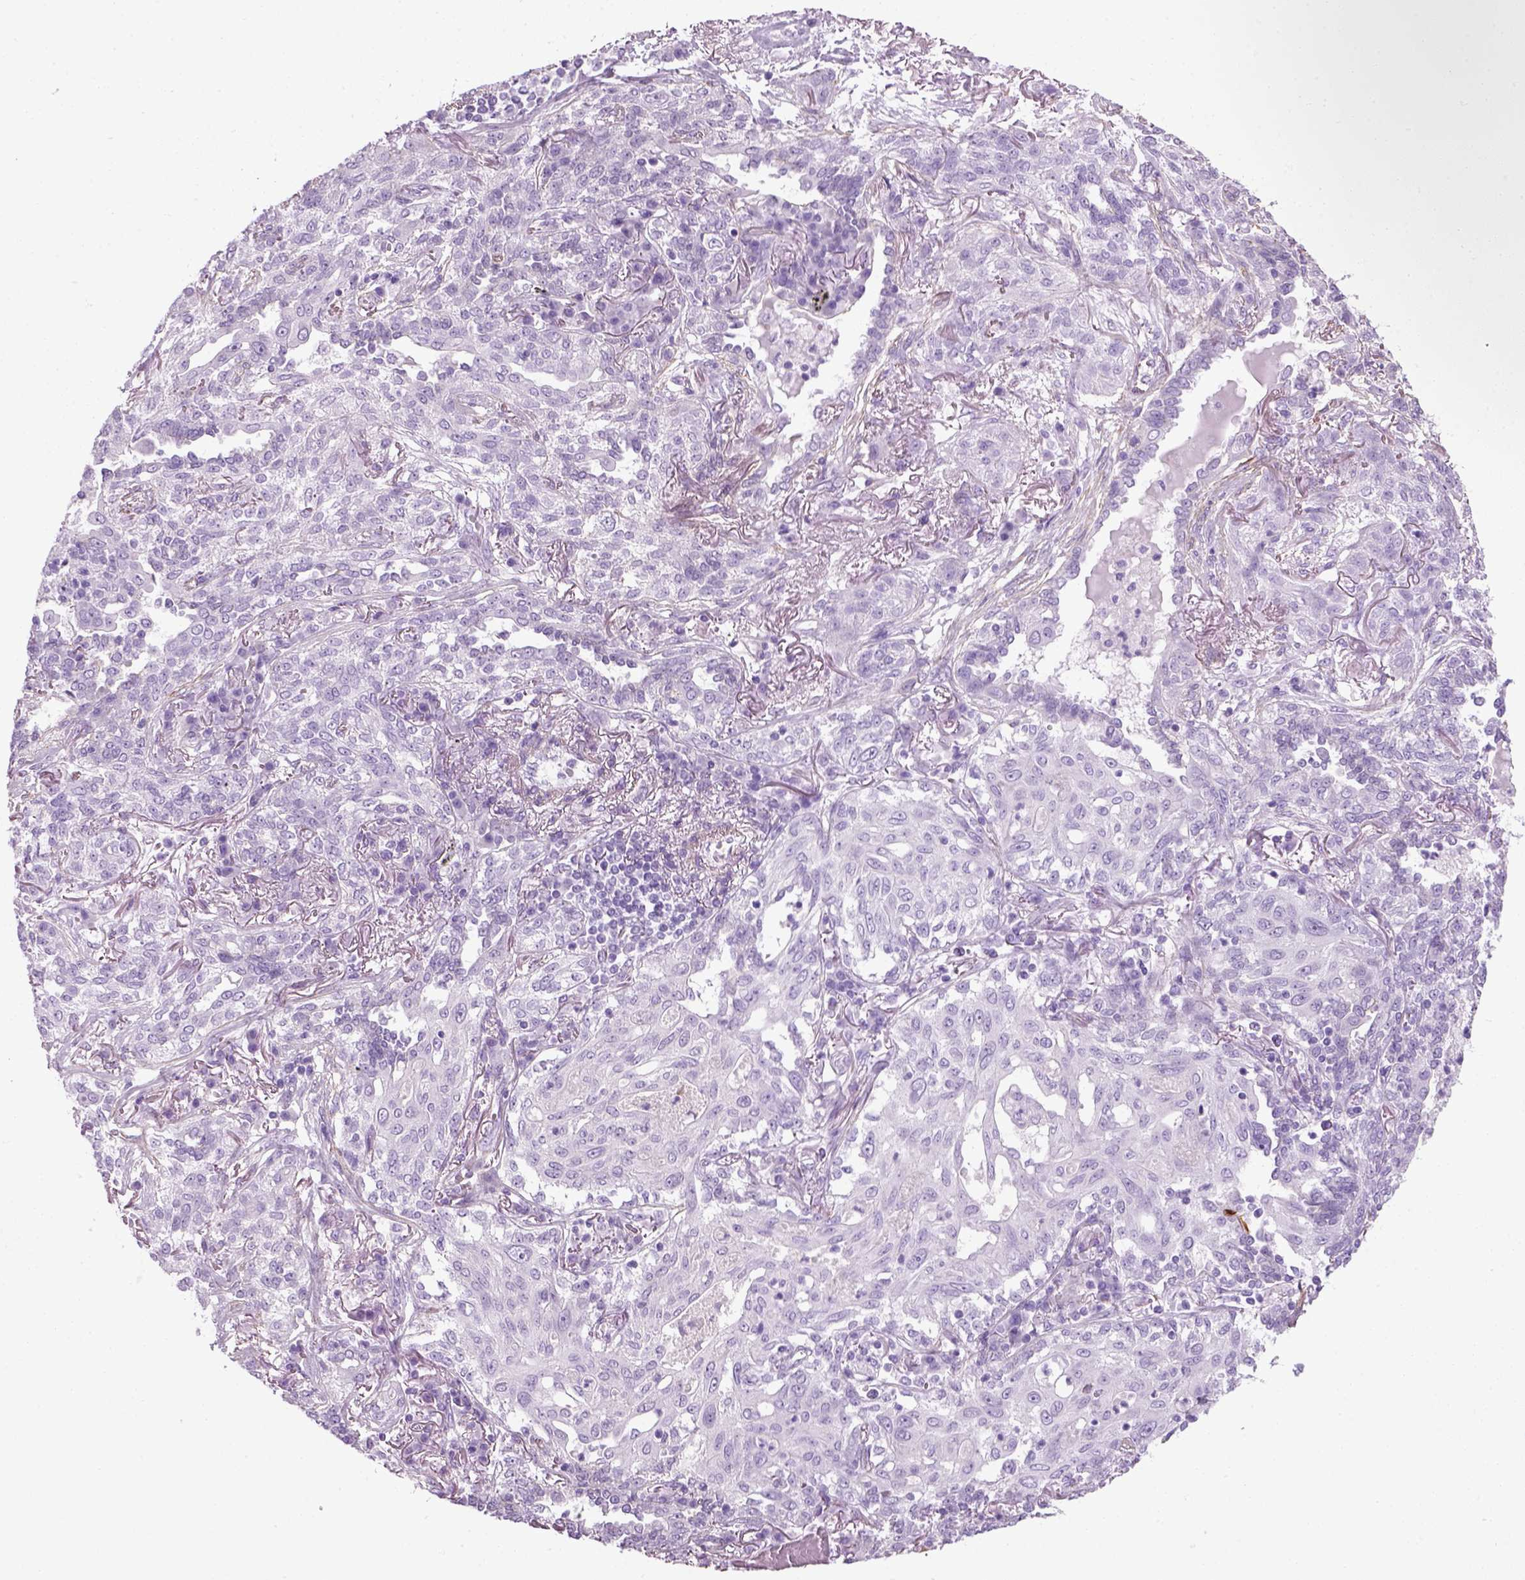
{"staining": {"intensity": "negative", "quantity": "none", "location": "none"}, "tissue": "lung cancer", "cell_type": "Tumor cells", "image_type": "cancer", "snomed": [{"axis": "morphology", "description": "Squamous cell carcinoma, NOS"}, {"axis": "topography", "description": "Lung"}], "caption": "This is a photomicrograph of immunohistochemistry (IHC) staining of squamous cell carcinoma (lung), which shows no expression in tumor cells.", "gene": "FAM161A", "patient": {"sex": "female", "age": 70}}